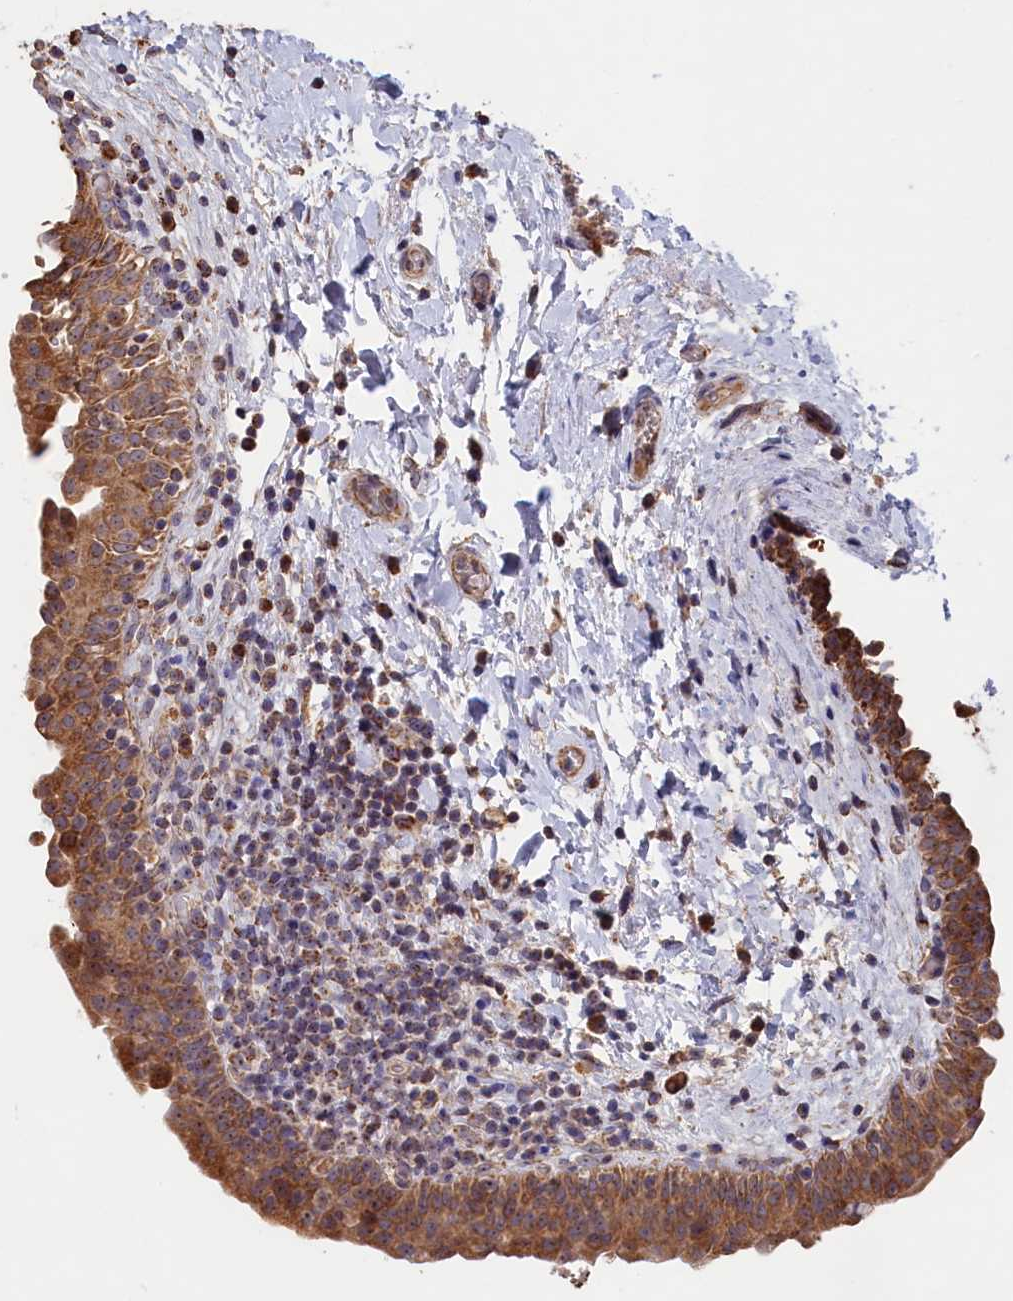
{"staining": {"intensity": "moderate", "quantity": ">75%", "location": "cytoplasmic/membranous"}, "tissue": "urinary bladder", "cell_type": "Urothelial cells", "image_type": "normal", "snomed": [{"axis": "morphology", "description": "Normal tissue, NOS"}, {"axis": "topography", "description": "Urinary bladder"}], "caption": "The immunohistochemical stain shows moderate cytoplasmic/membranous positivity in urothelial cells of unremarkable urinary bladder. The staining is performed using DAB (3,3'-diaminobenzidine) brown chromogen to label protein expression. The nuclei are counter-stained blue using hematoxylin.", "gene": "ENSG00000269825", "patient": {"sex": "male", "age": 83}}